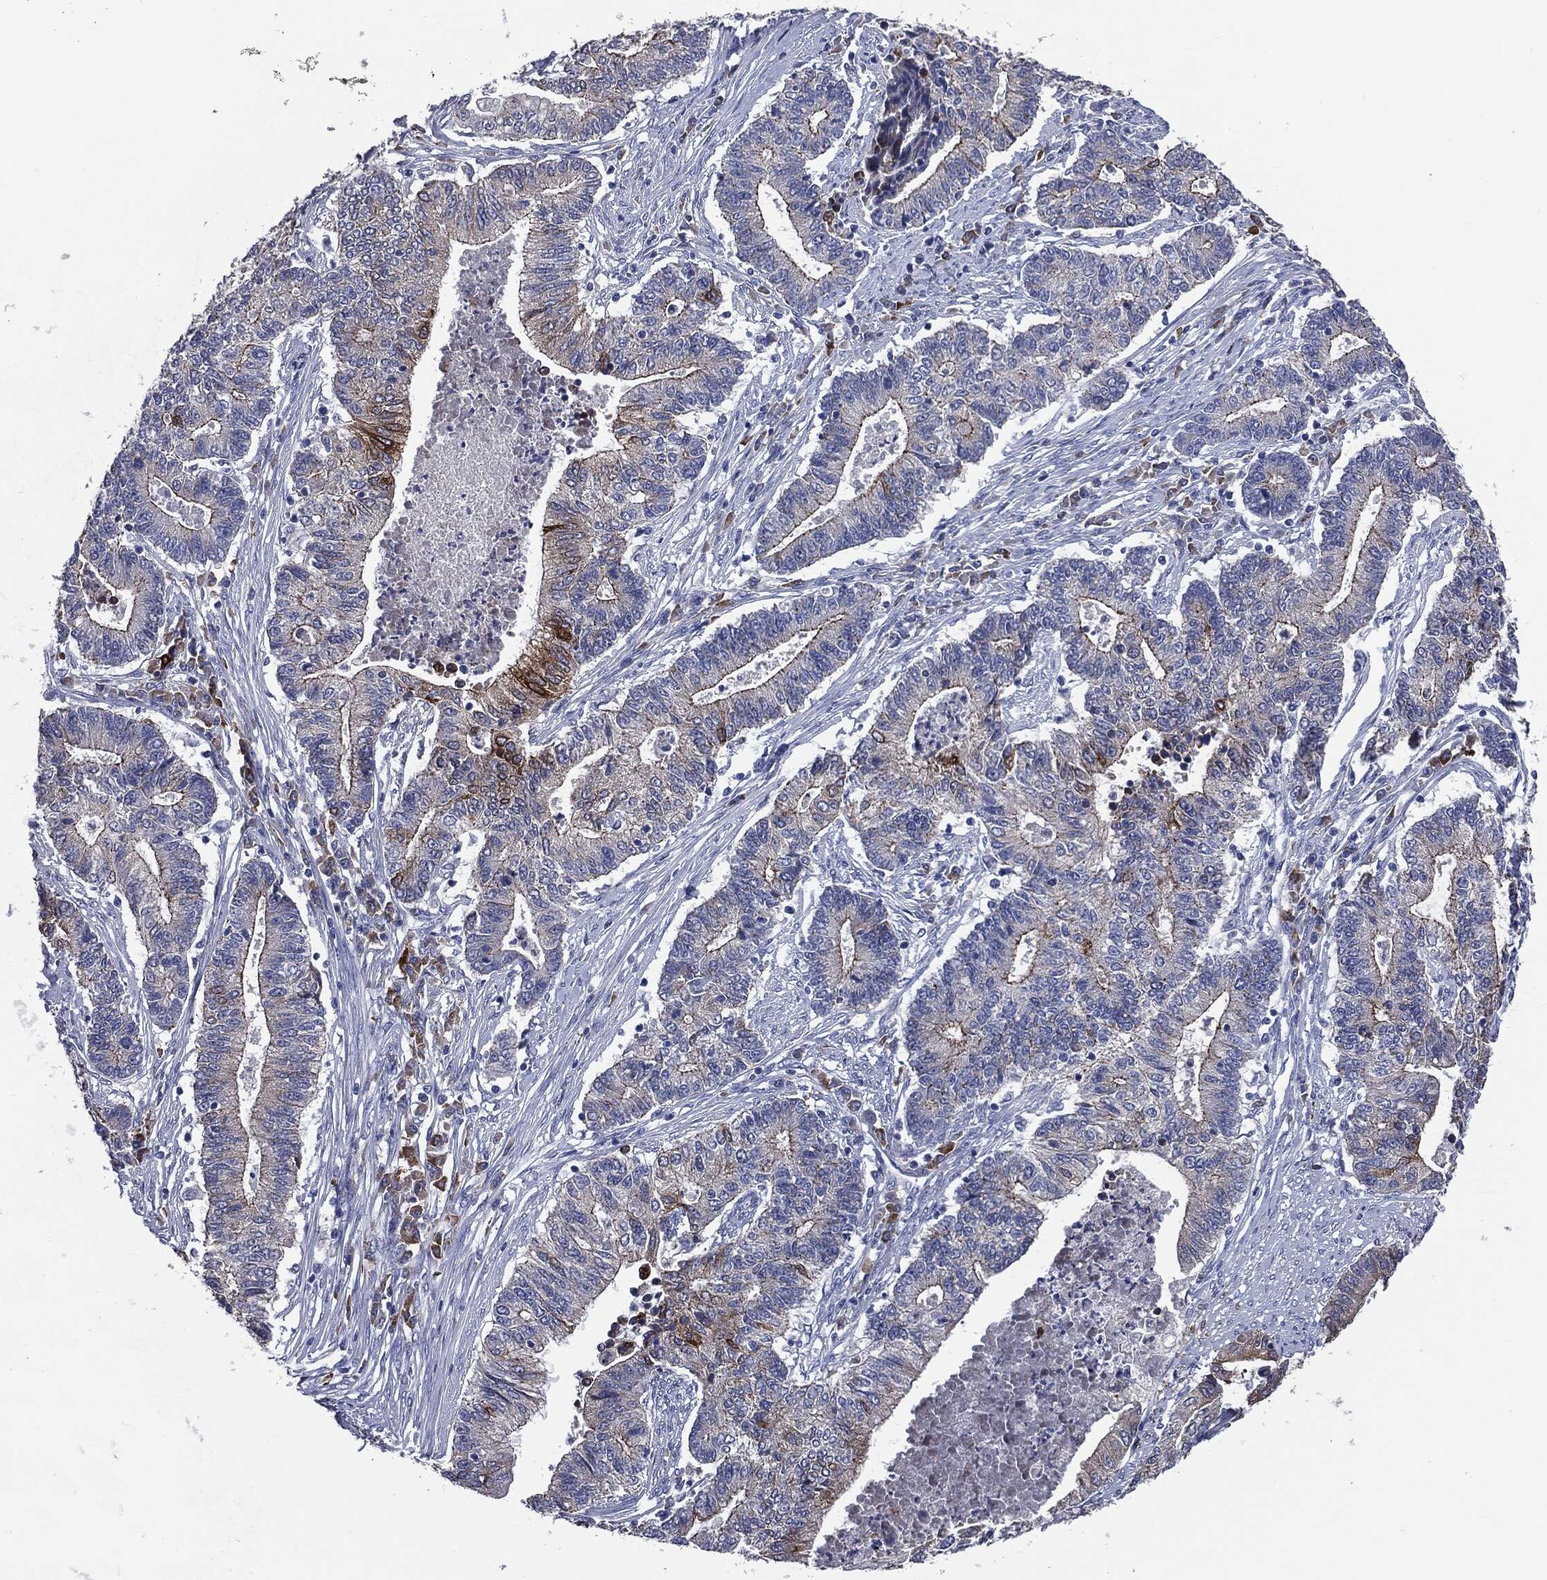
{"staining": {"intensity": "strong", "quantity": "<25%", "location": "cytoplasmic/membranous"}, "tissue": "endometrial cancer", "cell_type": "Tumor cells", "image_type": "cancer", "snomed": [{"axis": "morphology", "description": "Adenocarcinoma, NOS"}, {"axis": "topography", "description": "Uterus"}, {"axis": "topography", "description": "Endometrium"}], "caption": "Immunohistochemistry of adenocarcinoma (endometrial) shows medium levels of strong cytoplasmic/membranous staining in approximately <25% of tumor cells.", "gene": "PTGS2", "patient": {"sex": "female", "age": 54}}